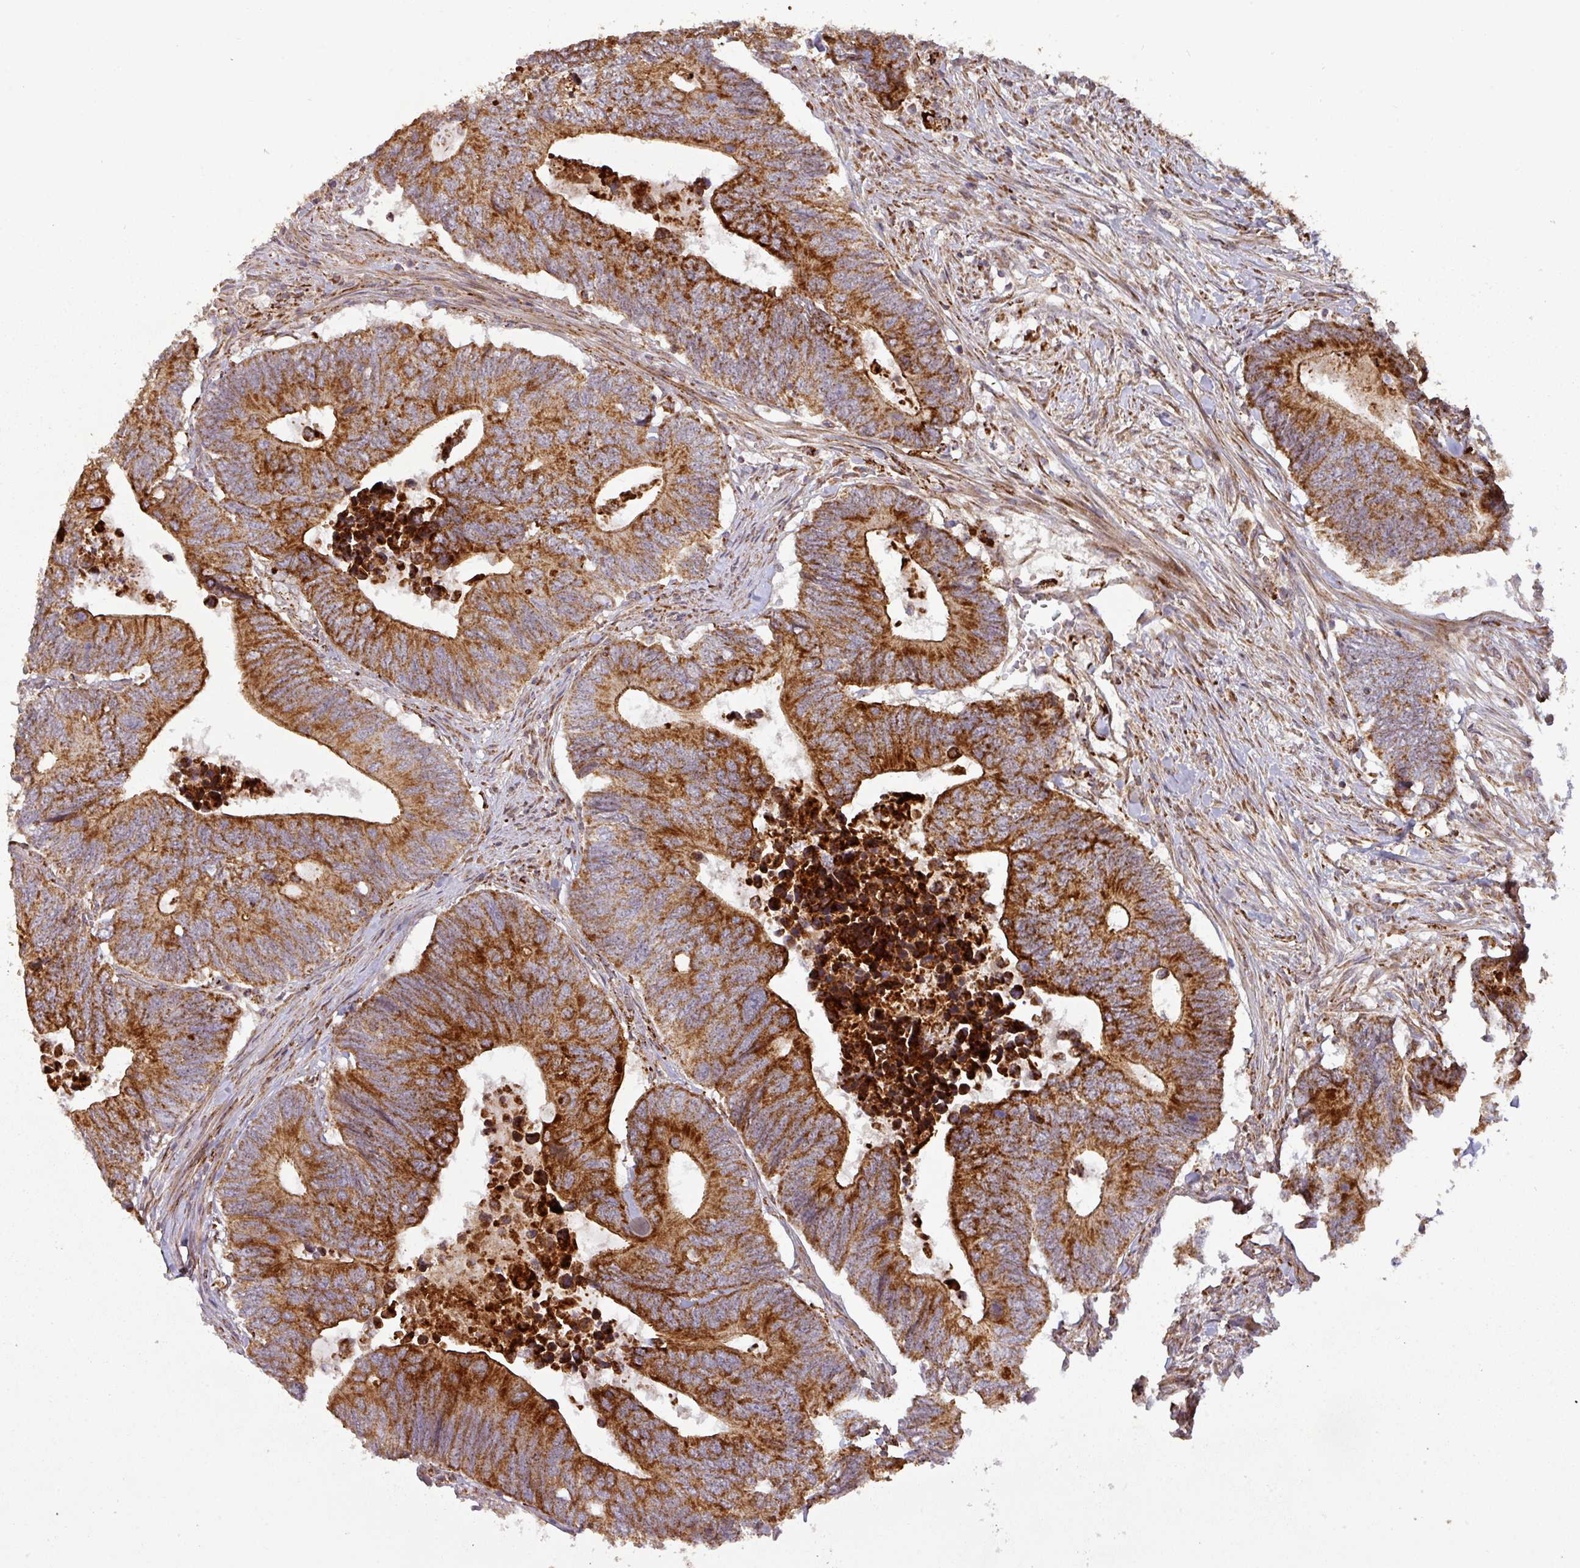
{"staining": {"intensity": "strong", "quantity": ">75%", "location": "cytoplasmic/membranous"}, "tissue": "colorectal cancer", "cell_type": "Tumor cells", "image_type": "cancer", "snomed": [{"axis": "morphology", "description": "Adenocarcinoma, NOS"}, {"axis": "topography", "description": "Colon"}], "caption": "IHC staining of colorectal cancer (adenocarcinoma), which reveals high levels of strong cytoplasmic/membranous positivity in approximately >75% of tumor cells indicating strong cytoplasmic/membranous protein positivity. The staining was performed using DAB (3,3'-diaminobenzidine) (brown) for protein detection and nuclei were counterstained in hematoxylin (blue).", "gene": "GPD2", "patient": {"sex": "male", "age": 87}}